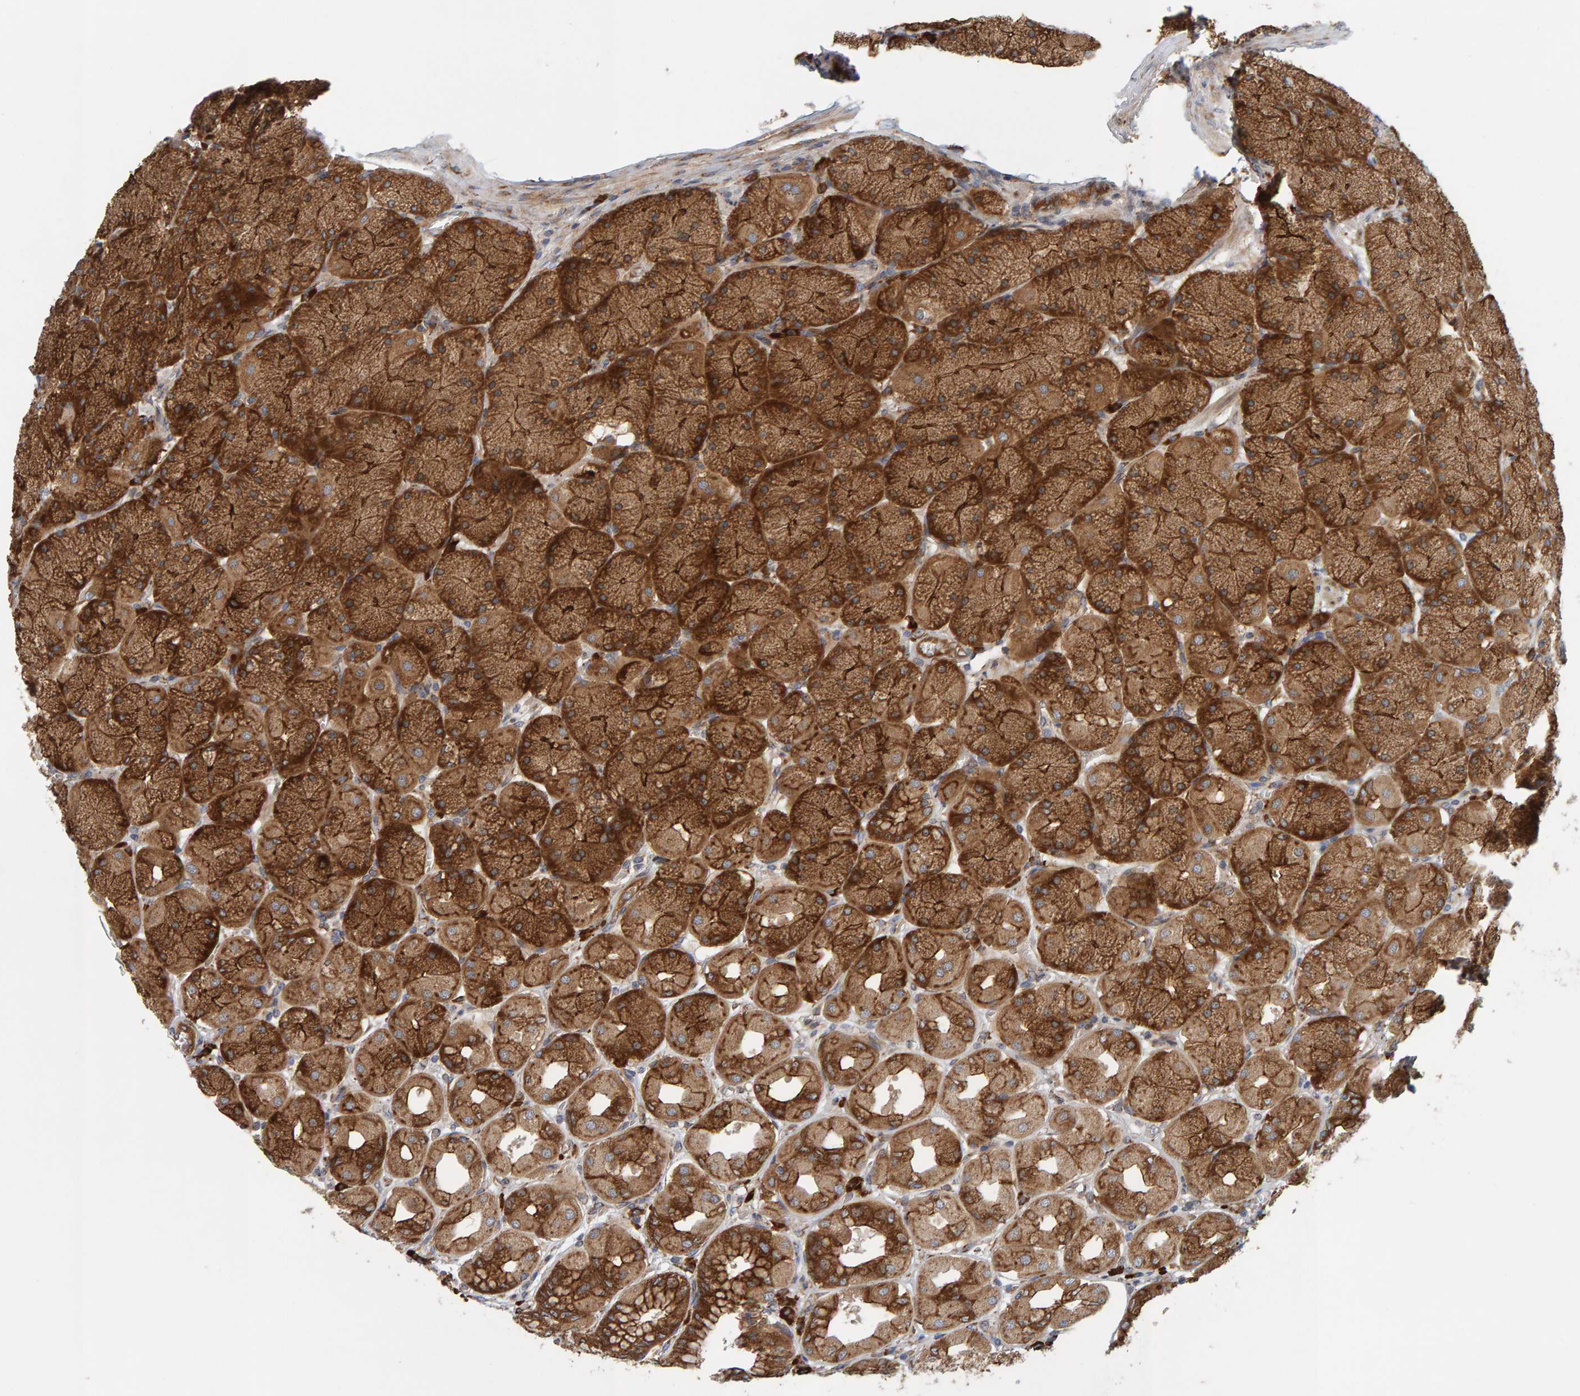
{"staining": {"intensity": "strong", "quantity": ">75%", "location": "cytoplasmic/membranous"}, "tissue": "stomach", "cell_type": "Glandular cells", "image_type": "normal", "snomed": [{"axis": "morphology", "description": "Normal tissue, NOS"}, {"axis": "topography", "description": "Stomach, upper"}], "caption": "Immunohistochemical staining of normal human stomach displays high levels of strong cytoplasmic/membranous staining in approximately >75% of glandular cells.", "gene": "BAIAP2", "patient": {"sex": "female", "age": 56}}